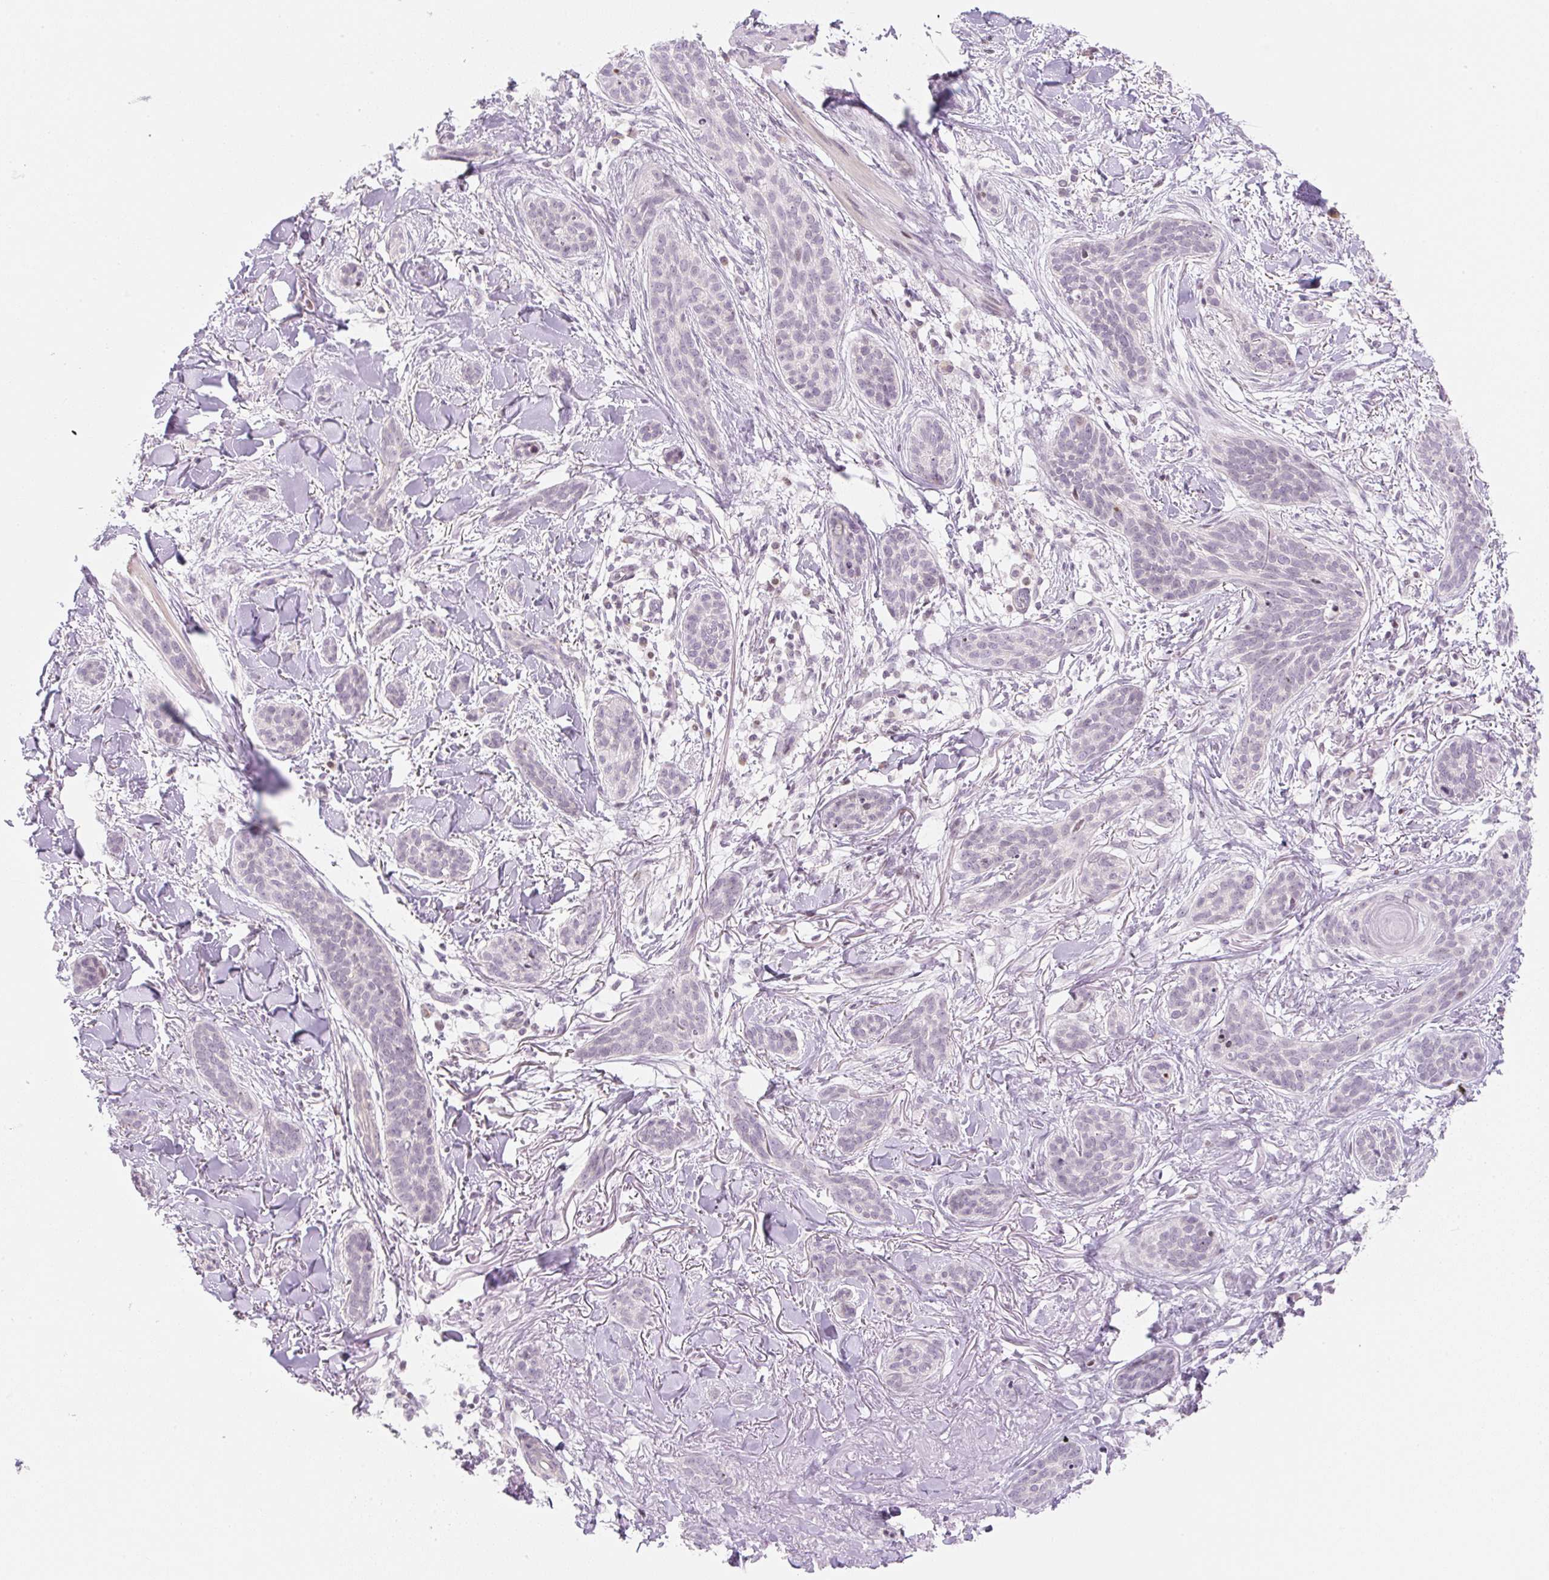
{"staining": {"intensity": "negative", "quantity": "none", "location": "none"}, "tissue": "skin cancer", "cell_type": "Tumor cells", "image_type": "cancer", "snomed": [{"axis": "morphology", "description": "Basal cell carcinoma"}, {"axis": "topography", "description": "Skin"}], "caption": "Immunohistochemistry (IHC) histopathology image of neoplastic tissue: human skin cancer (basal cell carcinoma) stained with DAB shows no significant protein expression in tumor cells.", "gene": "CASKIN1", "patient": {"sex": "male", "age": 52}}